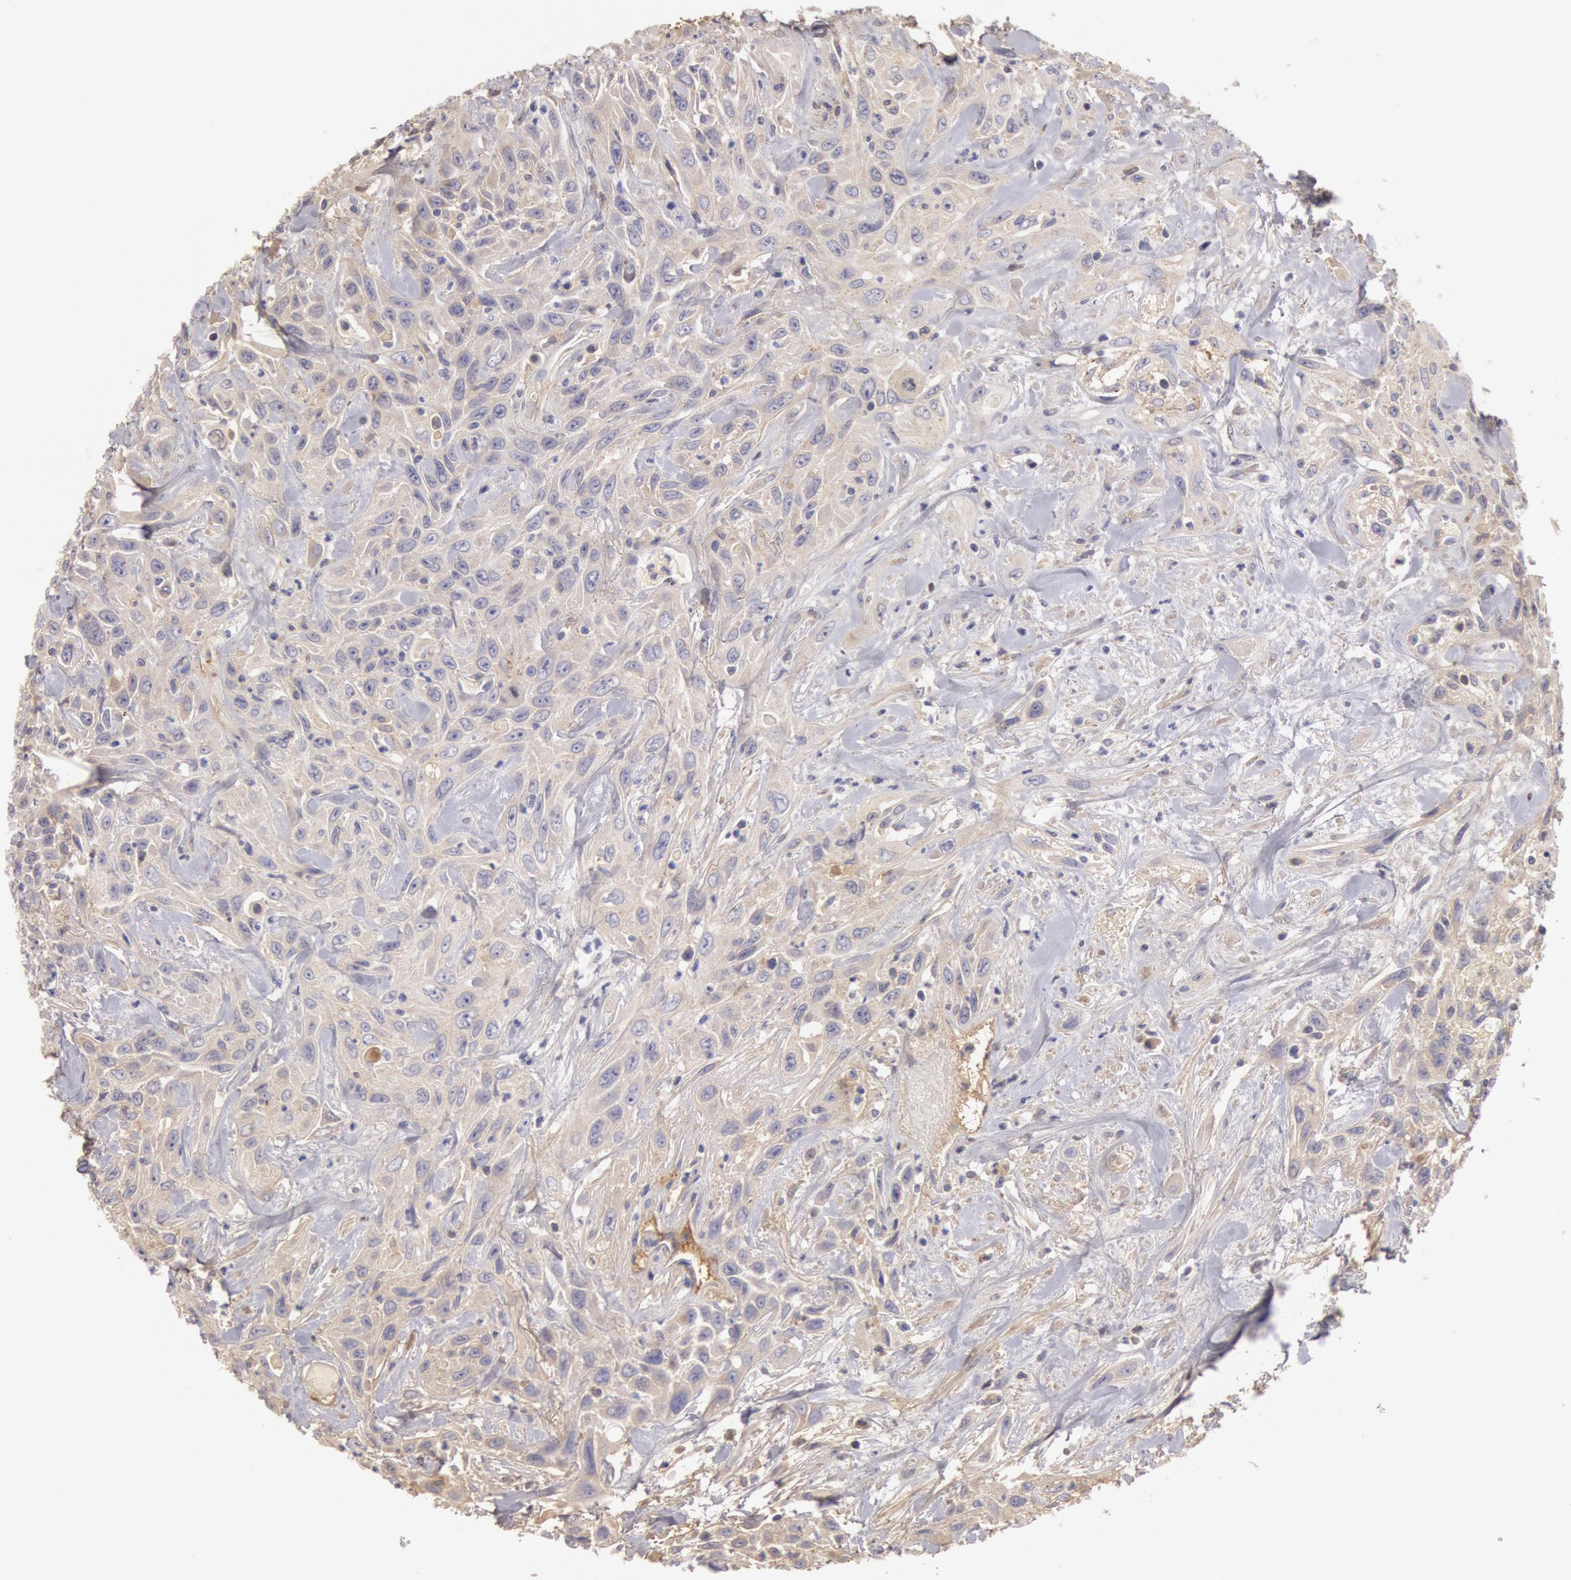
{"staining": {"intensity": "negative", "quantity": "none", "location": "none"}, "tissue": "urothelial cancer", "cell_type": "Tumor cells", "image_type": "cancer", "snomed": [{"axis": "morphology", "description": "Urothelial carcinoma, High grade"}, {"axis": "topography", "description": "Urinary bladder"}], "caption": "Image shows no significant protein expression in tumor cells of urothelial carcinoma (high-grade).", "gene": "C1R", "patient": {"sex": "female", "age": 84}}